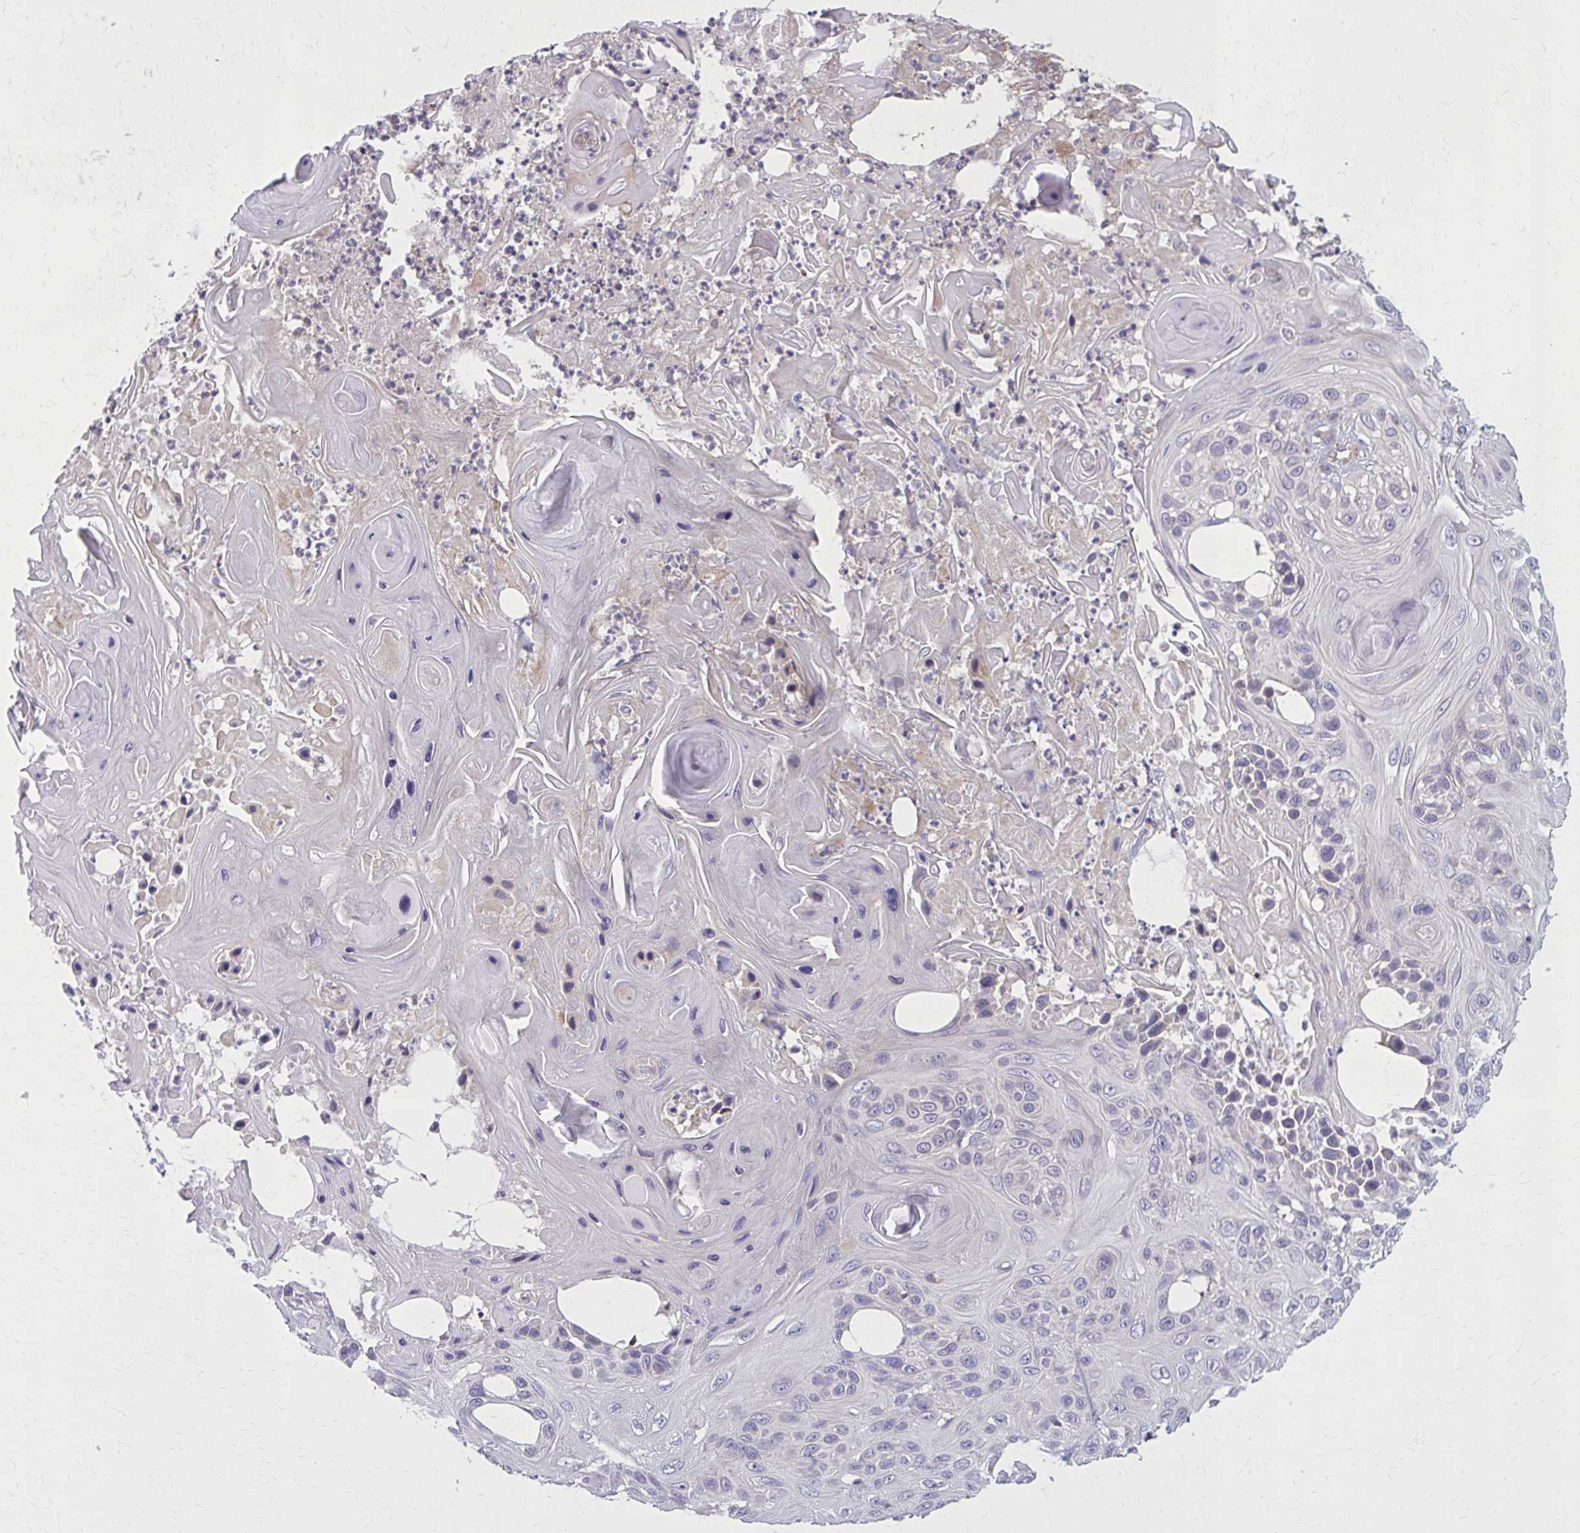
{"staining": {"intensity": "weak", "quantity": "<25%", "location": "cytoplasmic/membranous"}, "tissue": "skin cancer", "cell_type": "Tumor cells", "image_type": "cancer", "snomed": [{"axis": "morphology", "description": "Squamous cell carcinoma, NOS"}, {"axis": "topography", "description": "Skin"}], "caption": "A photomicrograph of human skin cancer (squamous cell carcinoma) is negative for staining in tumor cells. (DAB (3,3'-diaminobenzidine) immunohistochemistry (IHC) with hematoxylin counter stain).", "gene": "SNF8", "patient": {"sex": "male", "age": 82}}